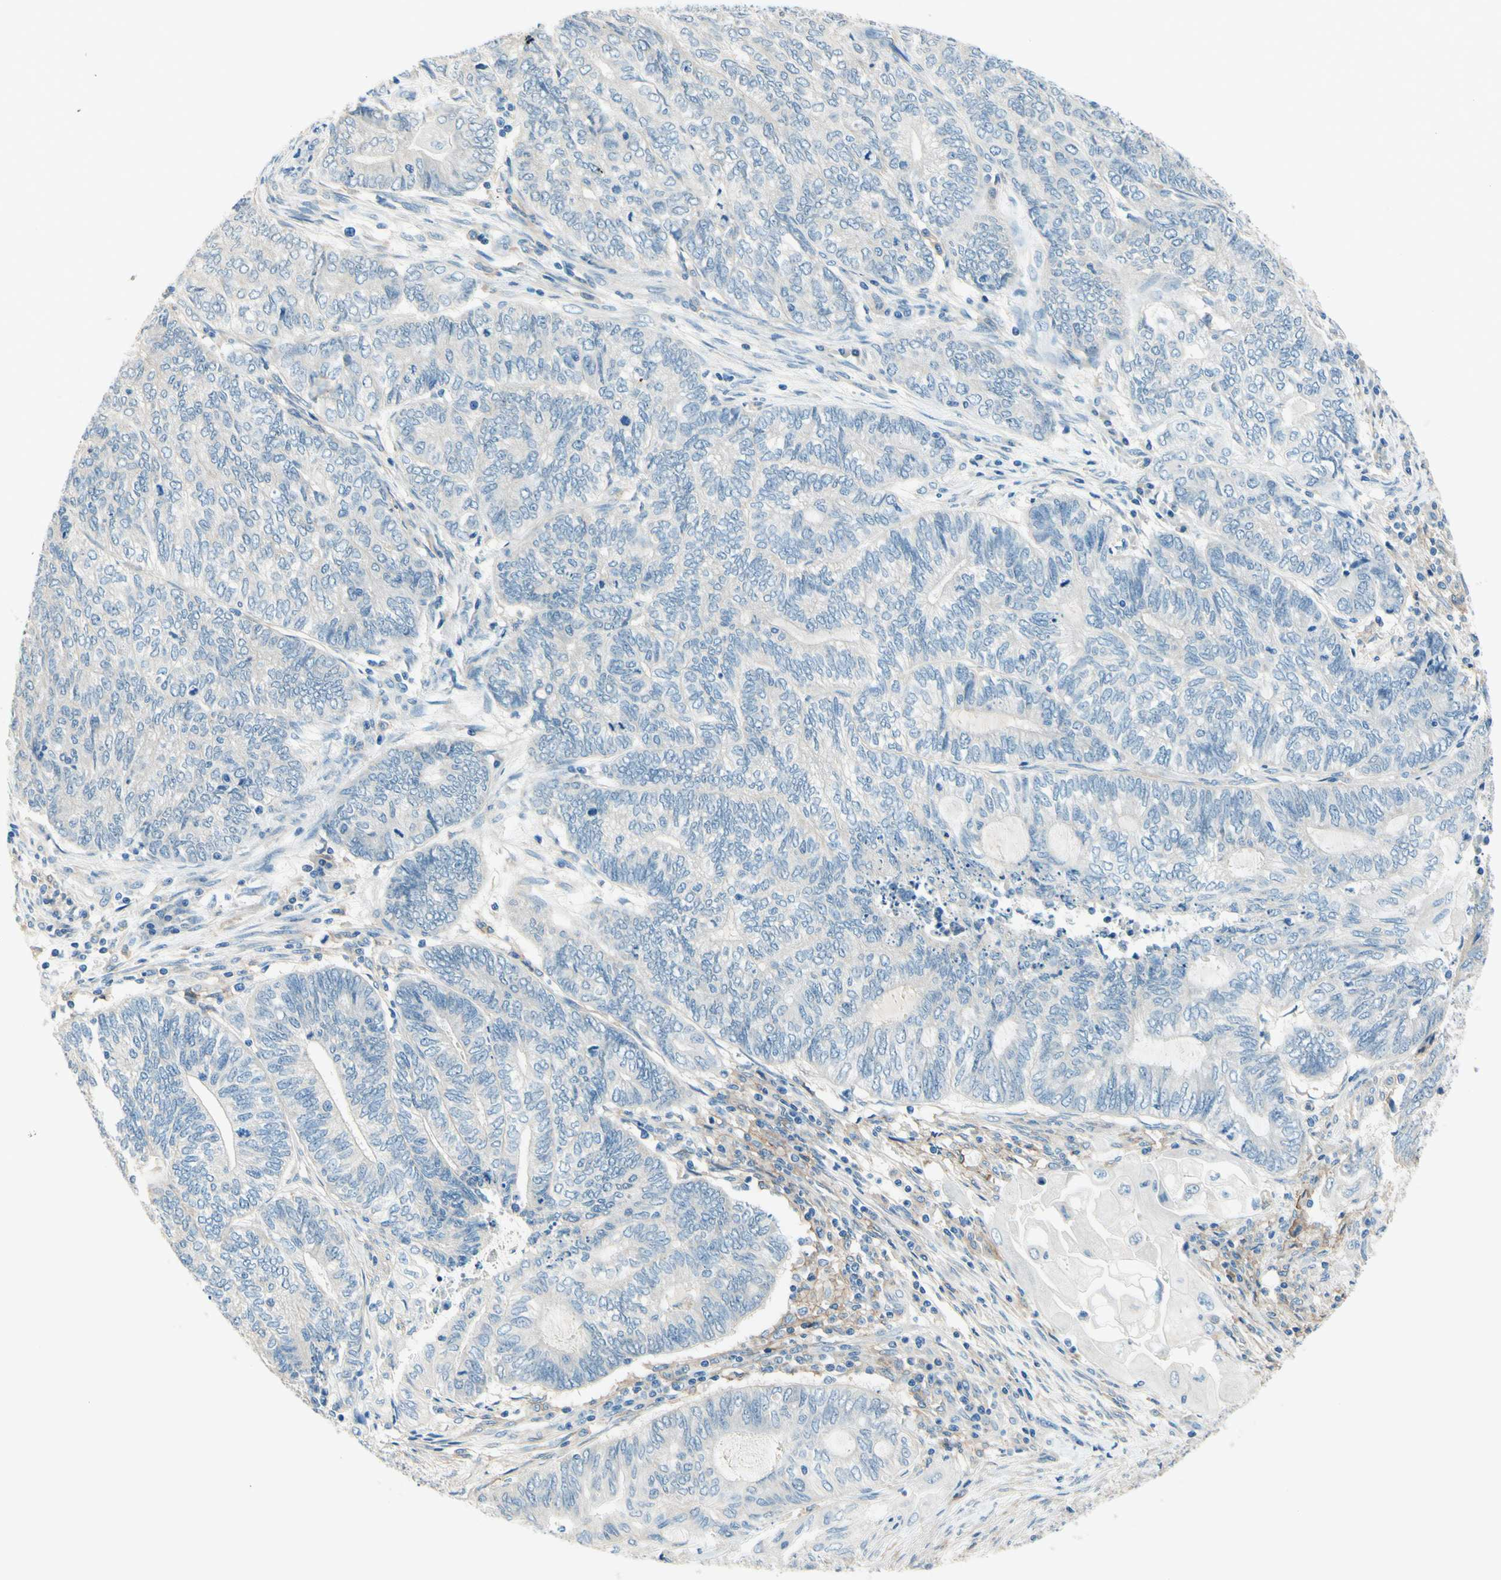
{"staining": {"intensity": "negative", "quantity": "none", "location": "none"}, "tissue": "endometrial cancer", "cell_type": "Tumor cells", "image_type": "cancer", "snomed": [{"axis": "morphology", "description": "Adenocarcinoma, NOS"}, {"axis": "topography", "description": "Uterus"}, {"axis": "topography", "description": "Endometrium"}], "caption": "Immunohistochemistry histopathology image of neoplastic tissue: human endometrial cancer stained with DAB (3,3'-diaminobenzidine) demonstrates no significant protein positivity in tumor cells.", "gene": "SIGLEC9", "patient": {"sex": "female", "age": 70}}